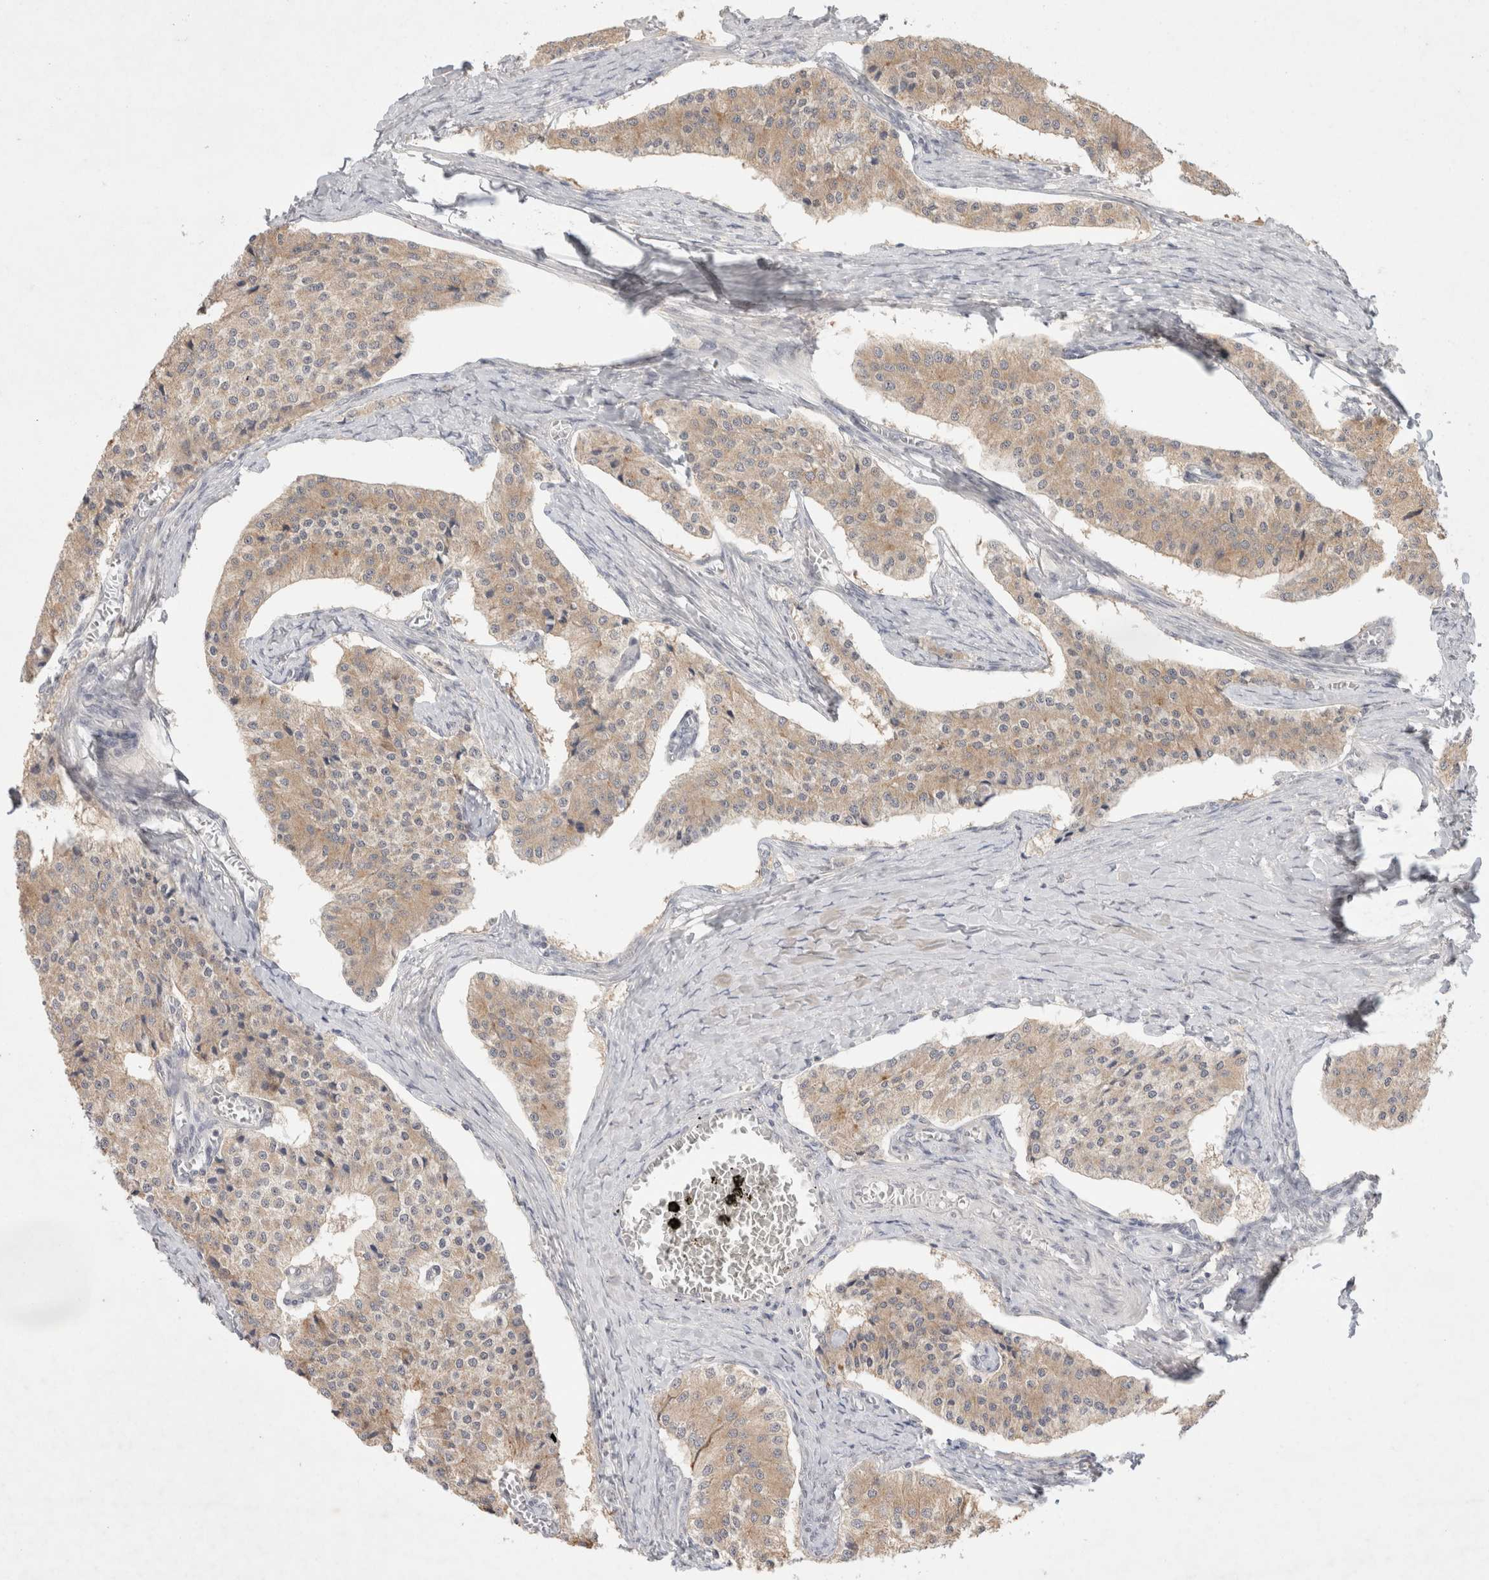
{"staining": {"intensity": "weak", "quantity": "25%-75%", "location": "cytoplasmic/membranous"}, "tissue": "carcinoid", "cell_type": "Tumor cells", "image_type": "cancer", "snomed": [{"axis": "morphology", "description": "Carcinoid, malignant, NOS"}, {"axis": "topography", "description": "Colon"}], "caption": "A high-resolution image shows immunohistochemistry (IHC) staining of carcinoid, which shows weak cytoplasmic/membranous positivity in approximately 25%-75% of tumor cells.", "gene": "FBXO42", "patient": {"sex": "female", "age": 52}}